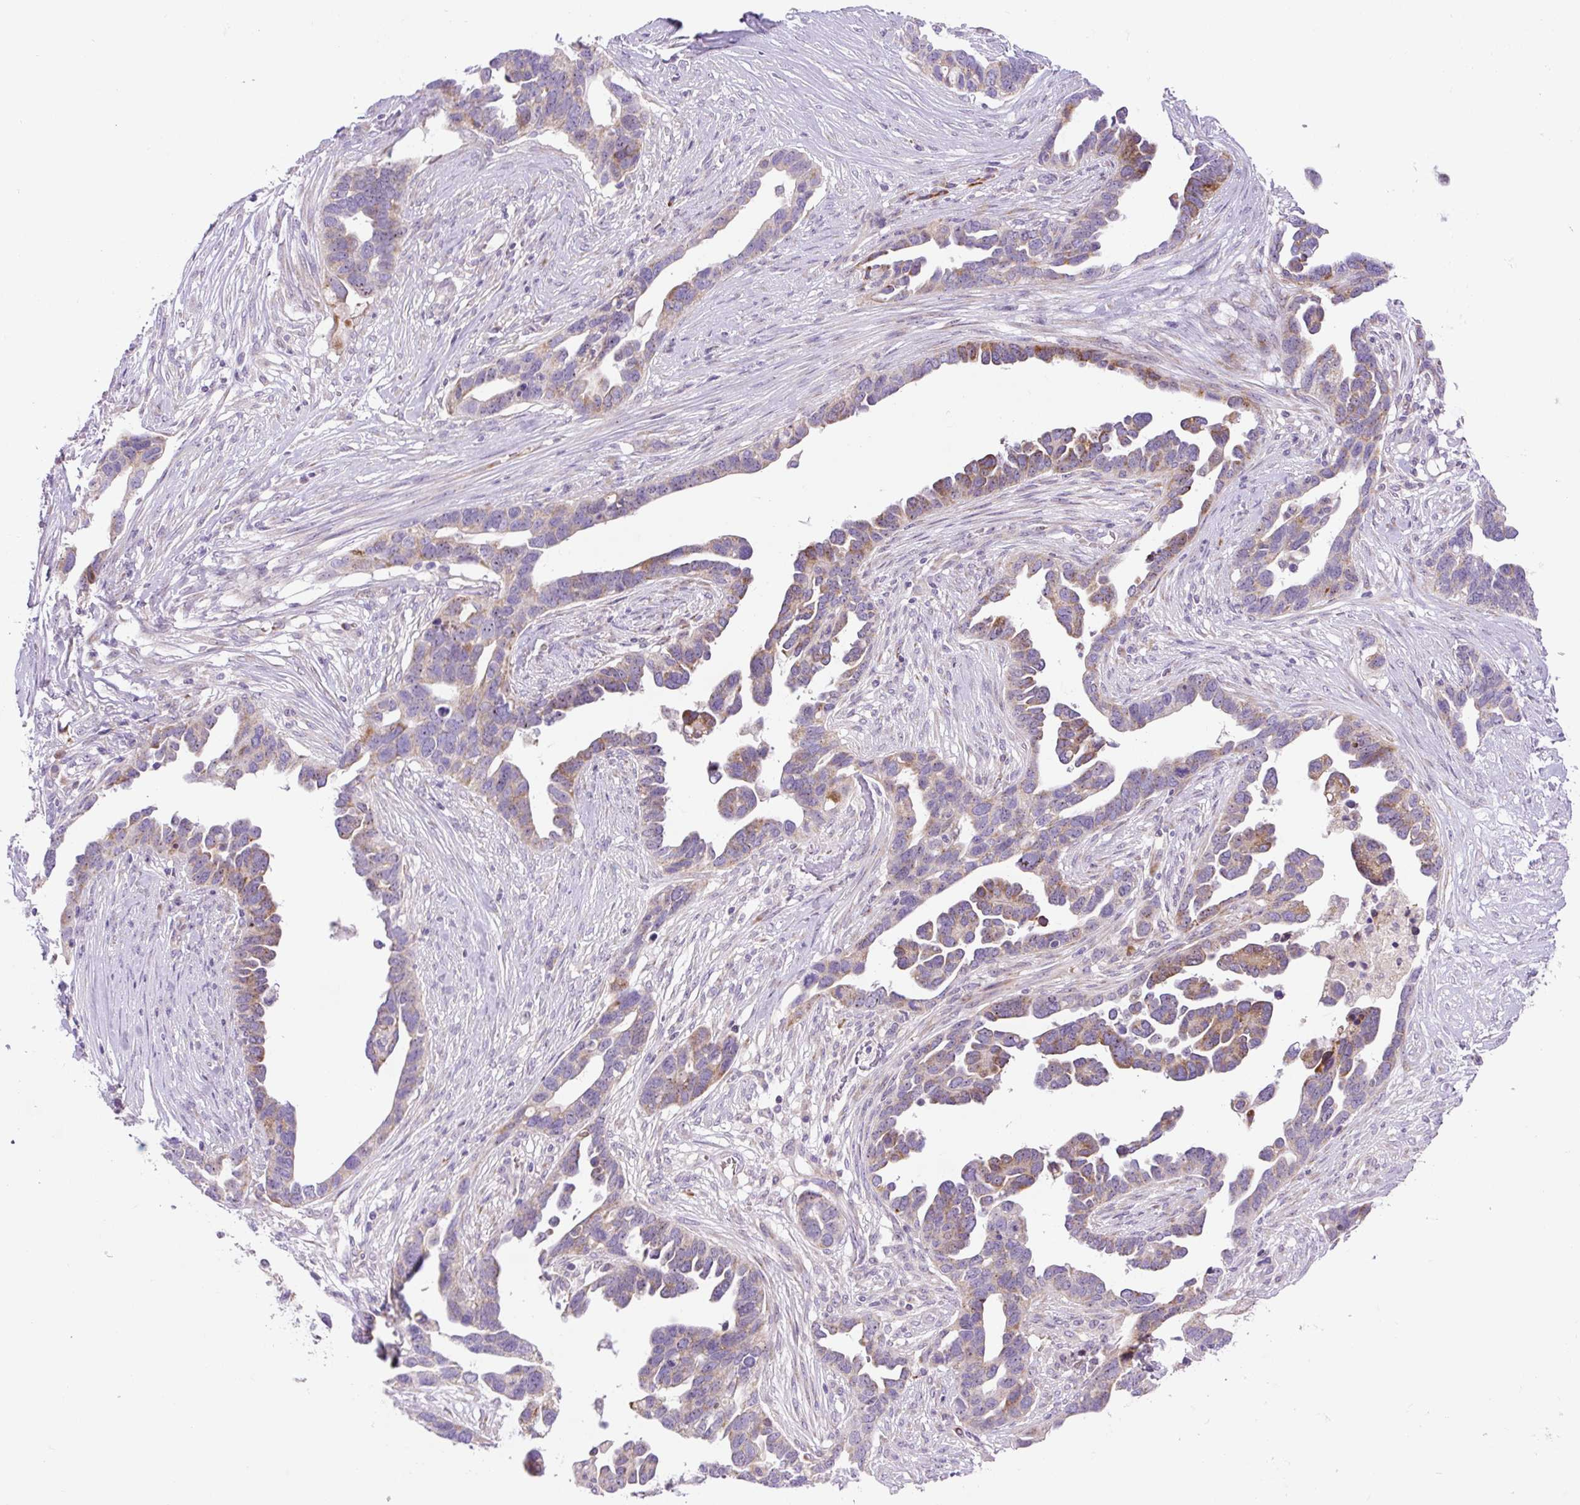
{"staining": {"intensity": "moderate", "quantity": "<25%", "location": "cytoplasmic/membranous"}, "tissue": "ovarian cancer", "cell_type": "Tumor cells", "image_type": "cancer", "snomed": [{"axis": "morphology", "description": "Cystadenocarcinoma, serous, NOS"}, {"axis": "topography", "description": "Ovary"}], "caption": "The micrograph demonstrates immunohistochemical staining of ovarian cancer (serous cystadenocarcinoma). There is moderate cytoplasmic/membranous staining is appreciated in approximately <25% of tumor cells. Using DAB (3,3'-diaminobenzidine) (brown) and hematoxylin (blue) stains, captured at high magnification using brightfield microscopy.", "gene": "ZNF596", "patient": {"sex": "female", "age": 54}}